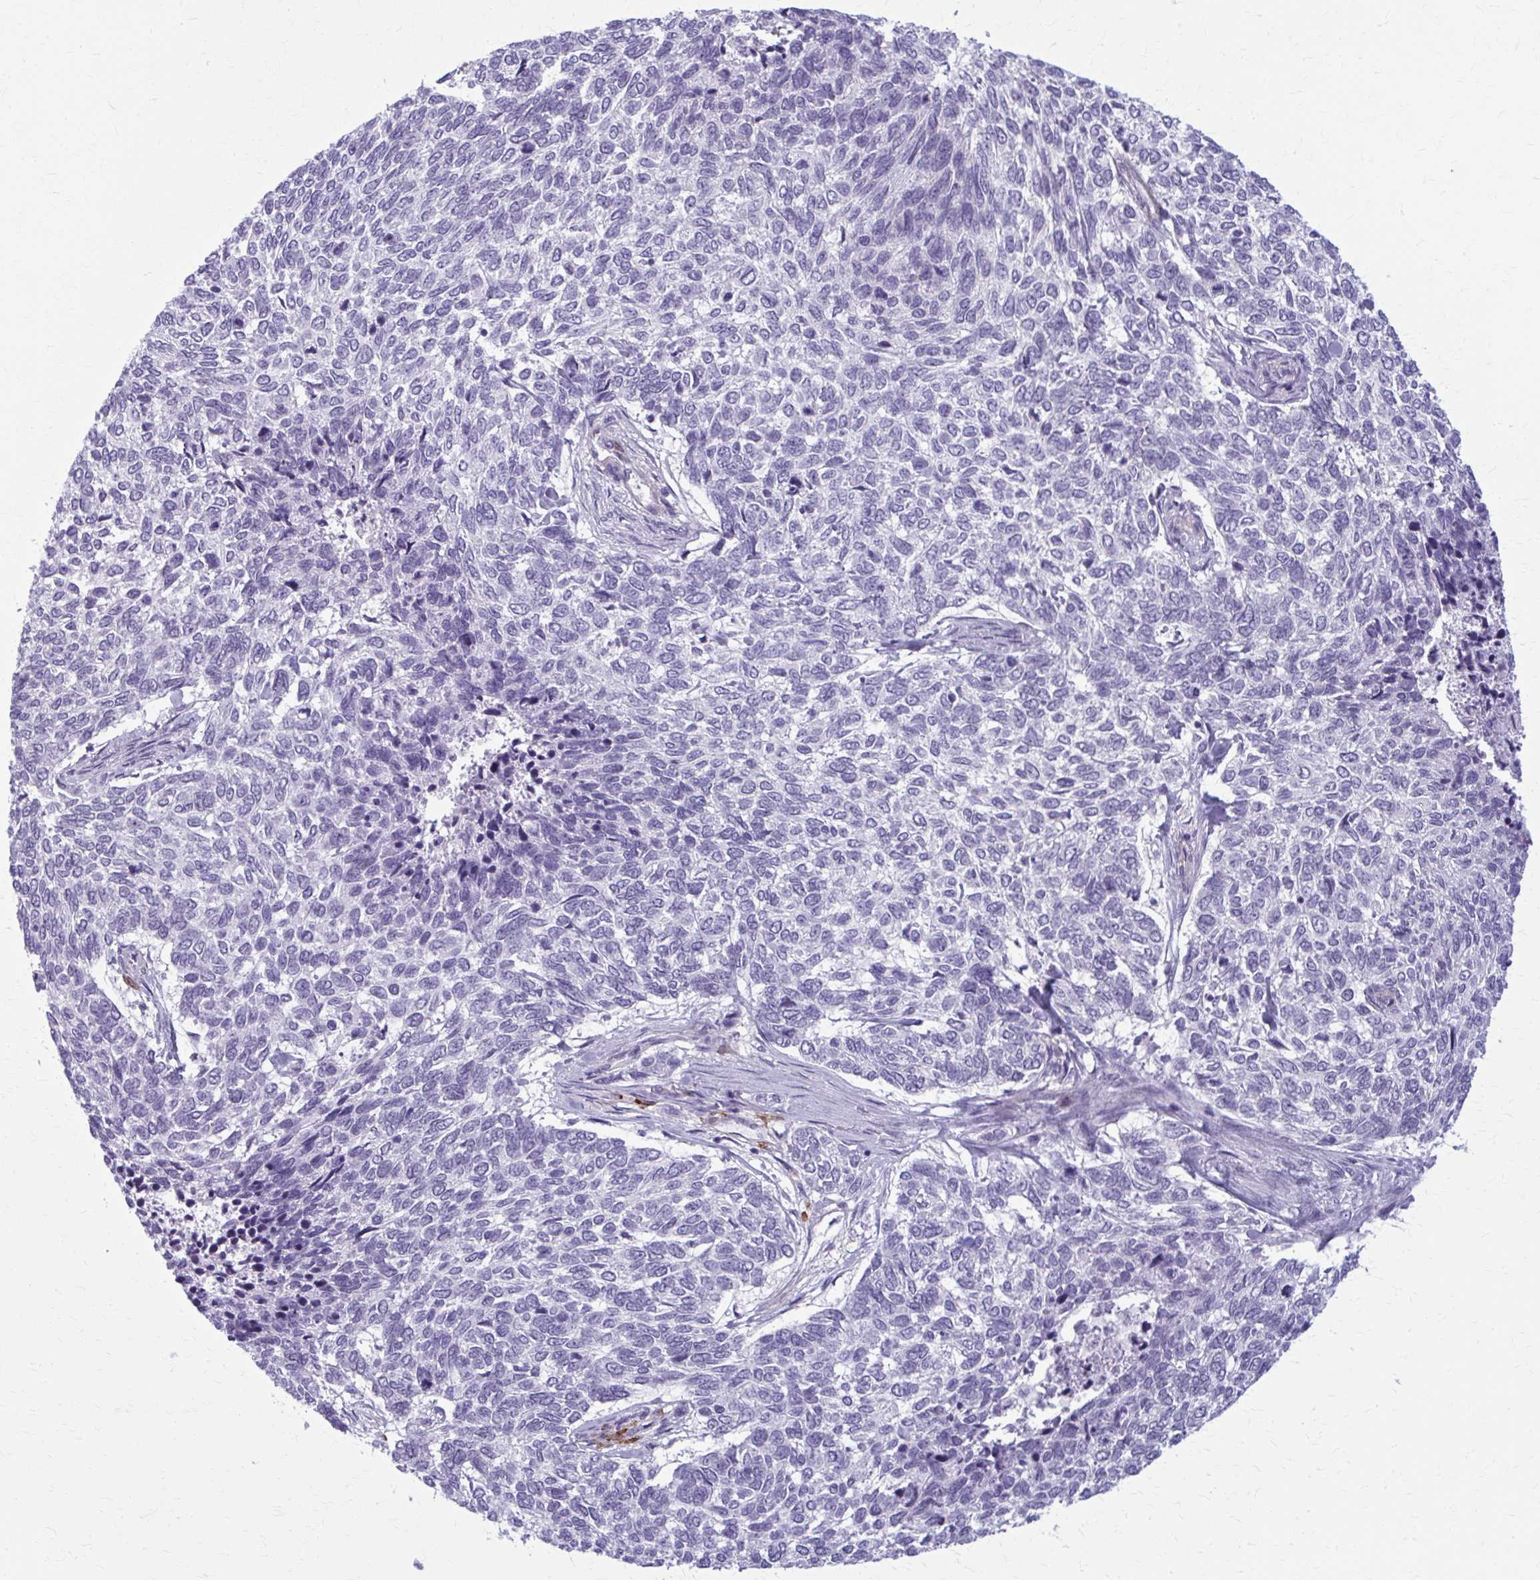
{"staining": {"intensity": "negative", "quantity": "none", "location": "none"}, "tissue": "skin cancer", "cell_type": "Tumor cells", "image_type": "cancer", "snomed": [{"axis": "morphology", "description": "Basal cell carcinoma"}, {"axis": "topography", "description": "Skin"}], "caption": "Tumor cells are negative for brown protein staining in basal cell carcinoma (skin).", "gene": "CD38", "patient": {"sex": "female", "age": 65}}